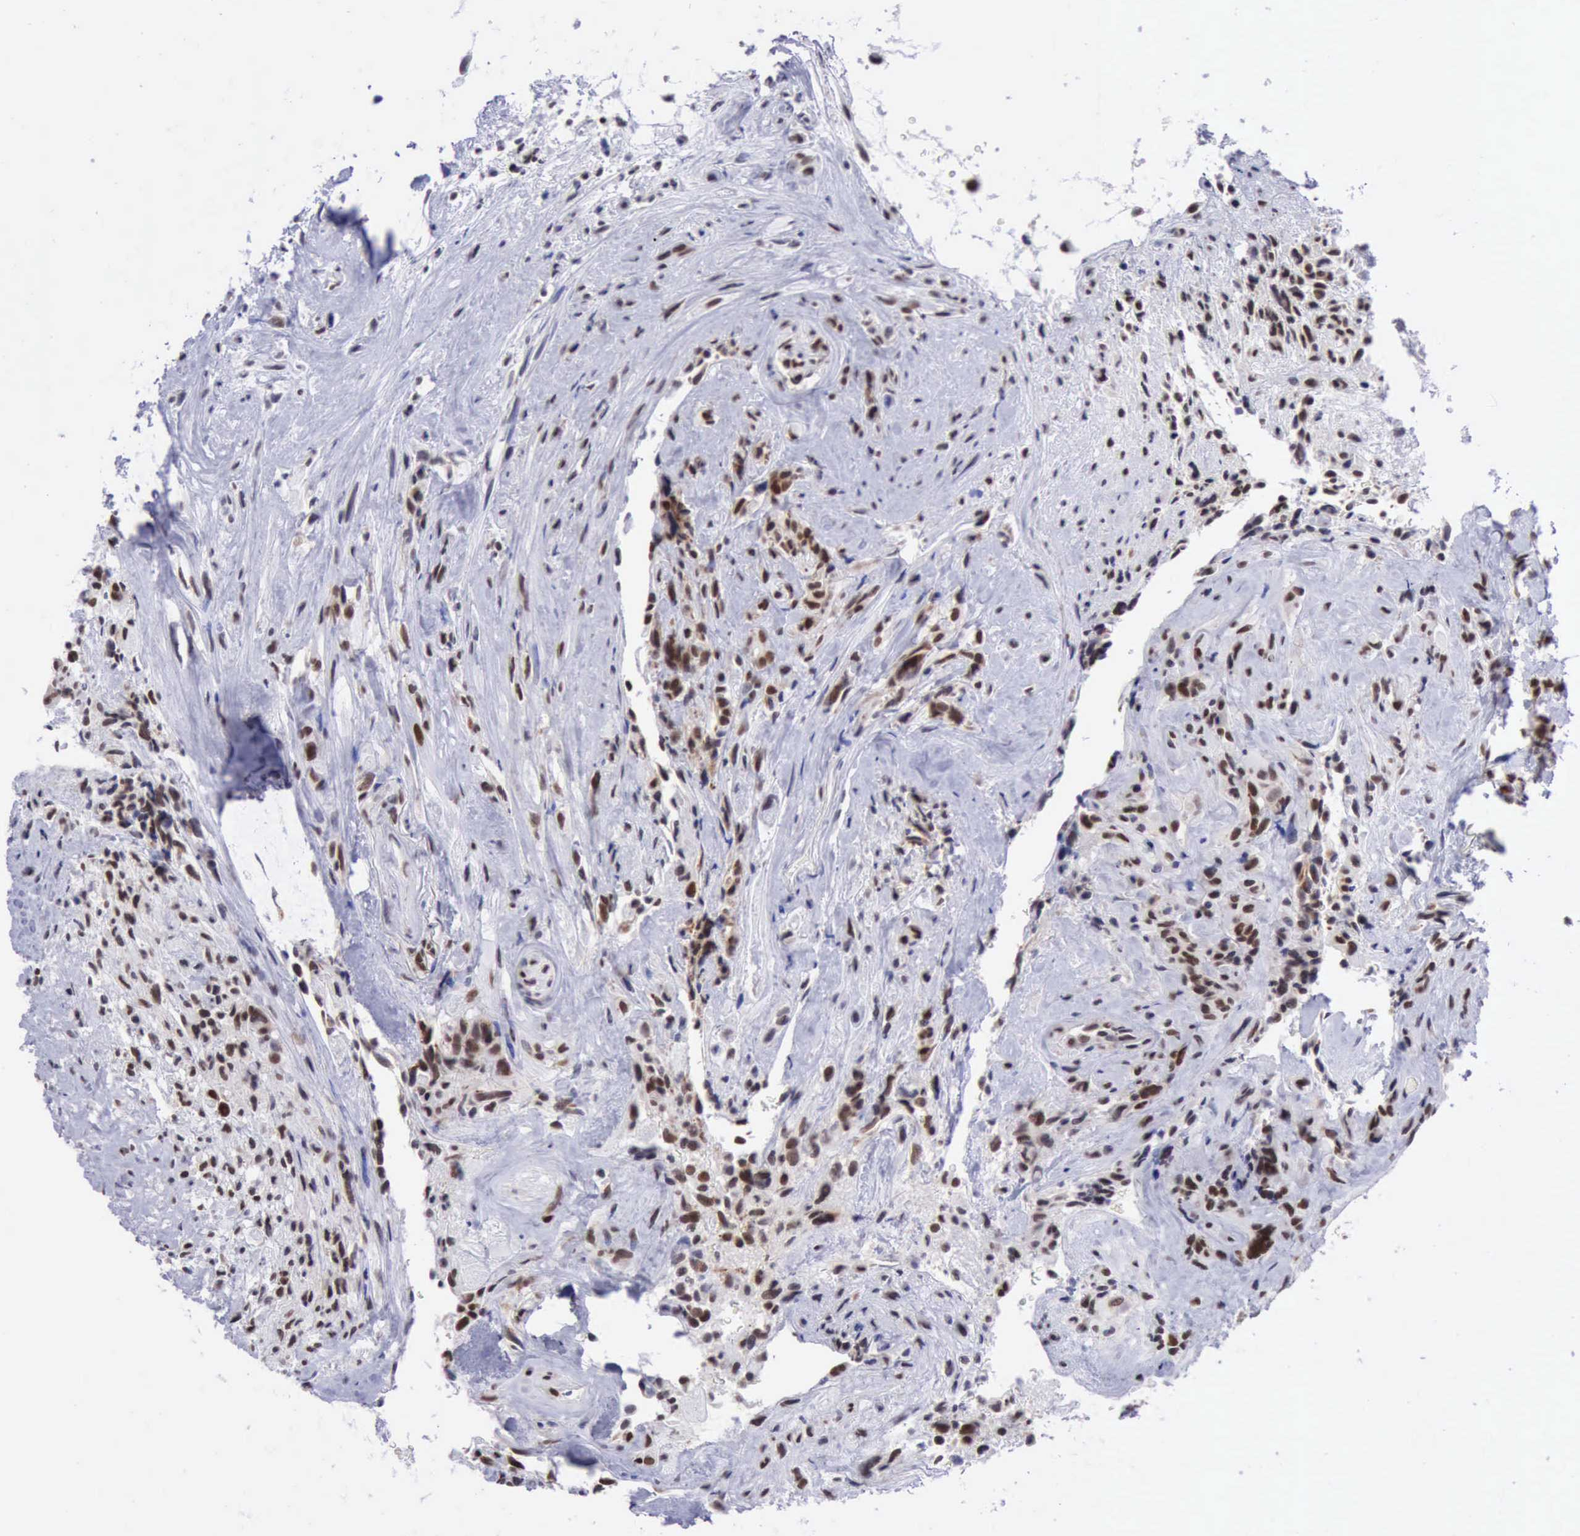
{"staining": {"intensity": "moderate", "quantity": ">75%", "location": "nuclear"}, "tissue": "glioma", "cell_type": "Tumor cells", "image_type": "cancer", "snomed": [{"axis": "morphology", "description": "Glioma, malignant, High grade"}, {"axis": "topography", "description": "Brain"}], "caption": "Malignant high-grade glioma stained for a protein reveals moderate nuclear positivity in tumor cells.", "gene": "ERCC4", "patient": {"sex": "male", "age": 48}}